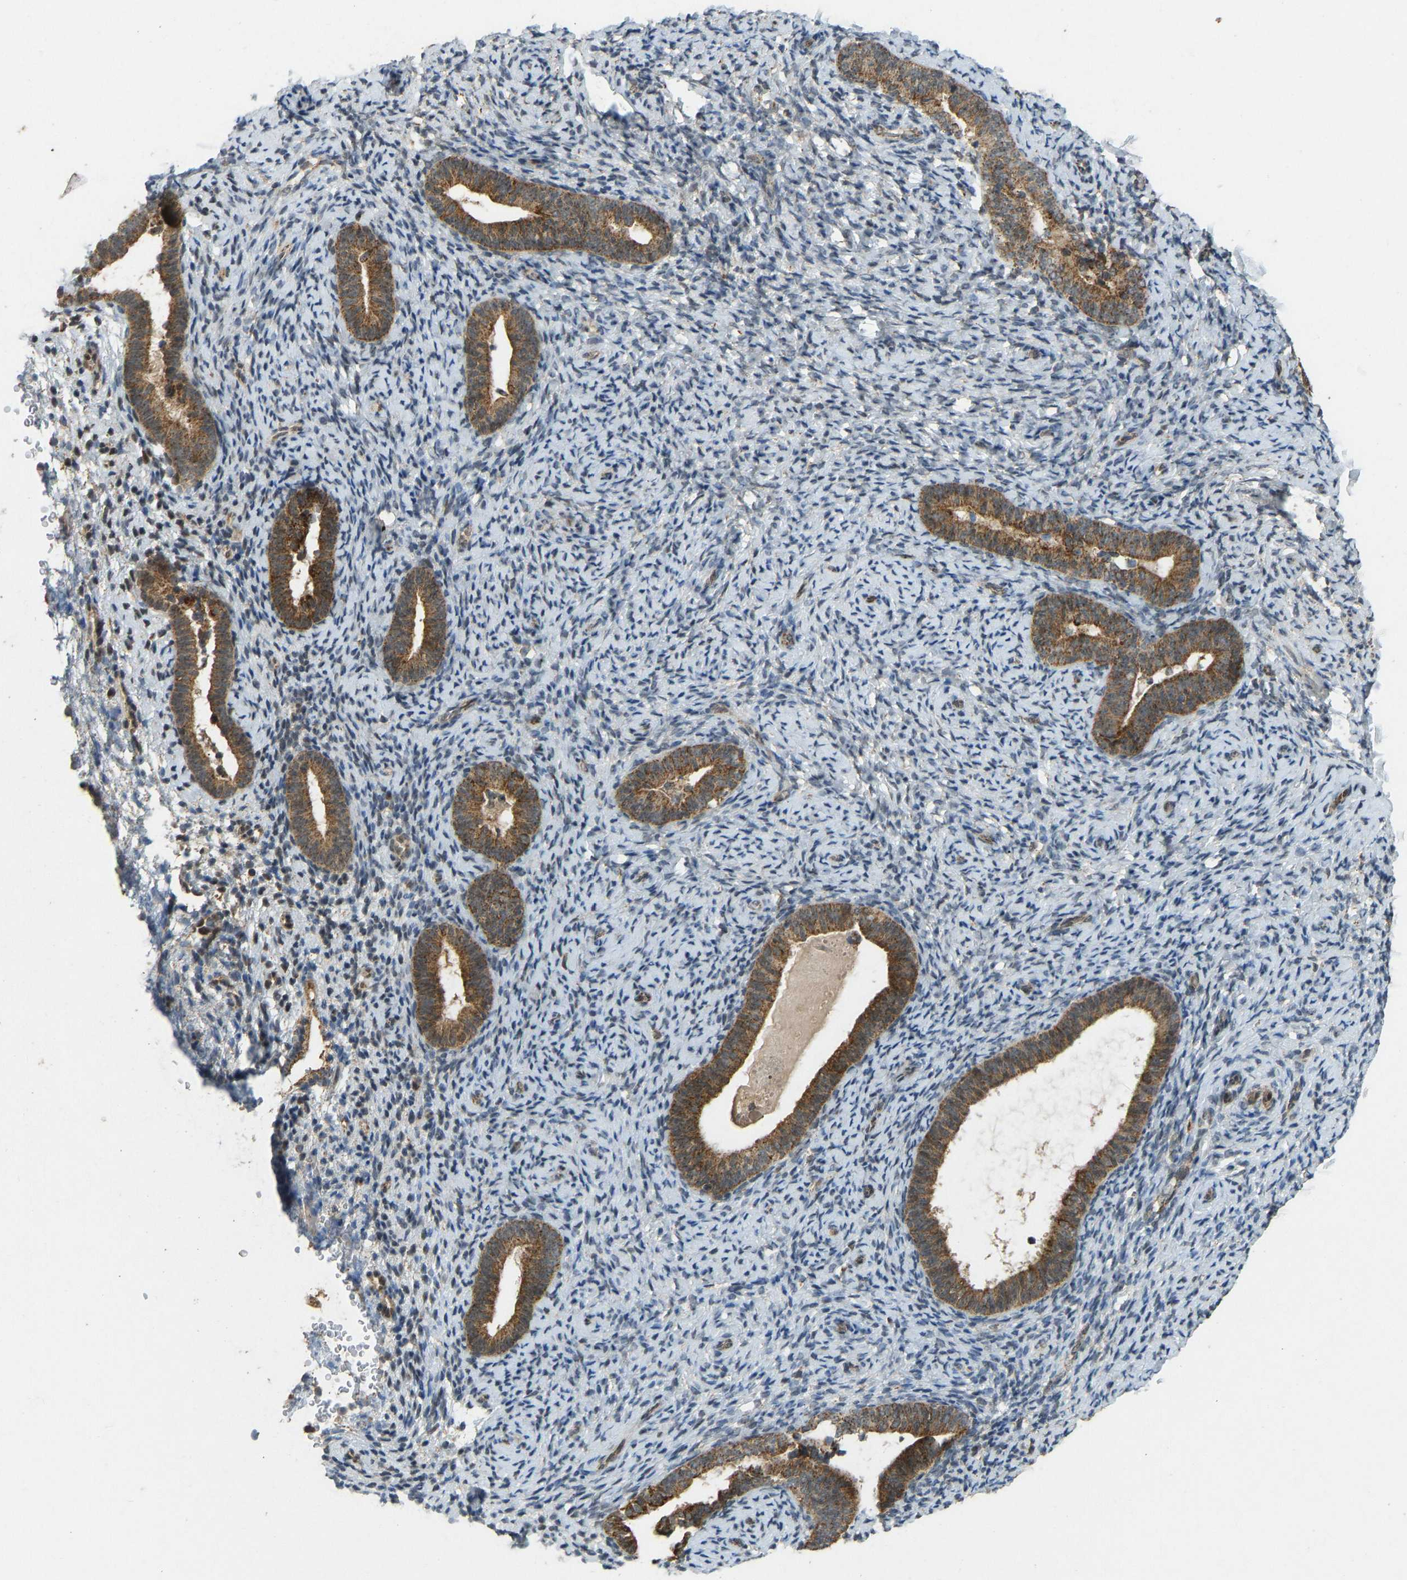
{"staining": {"intensity": "weak", "quantity": "25%-75%", "location": "cytoplasmic/membranous"}, "tissue": "endometrium", "cell_type": "Cells in endometrial stroma", "image_type": "normal", "snomed": [{"axis": "morphology", "description": "Normal tissue, NOS"}, {"axis": "topography", "description": "Endometrium"}], "caption": "High-magnification brightfield microscopy of benign endometrium stained with DAB (brown) and counterstained with hematoxylin (blue). cells in endometrial stroma exhibit weak cytoplasmic/membranous positivity is identified in approximately25%-75% of cells.", "gene": "ACADS", "patient": {"sex": "female", "age": 51}}